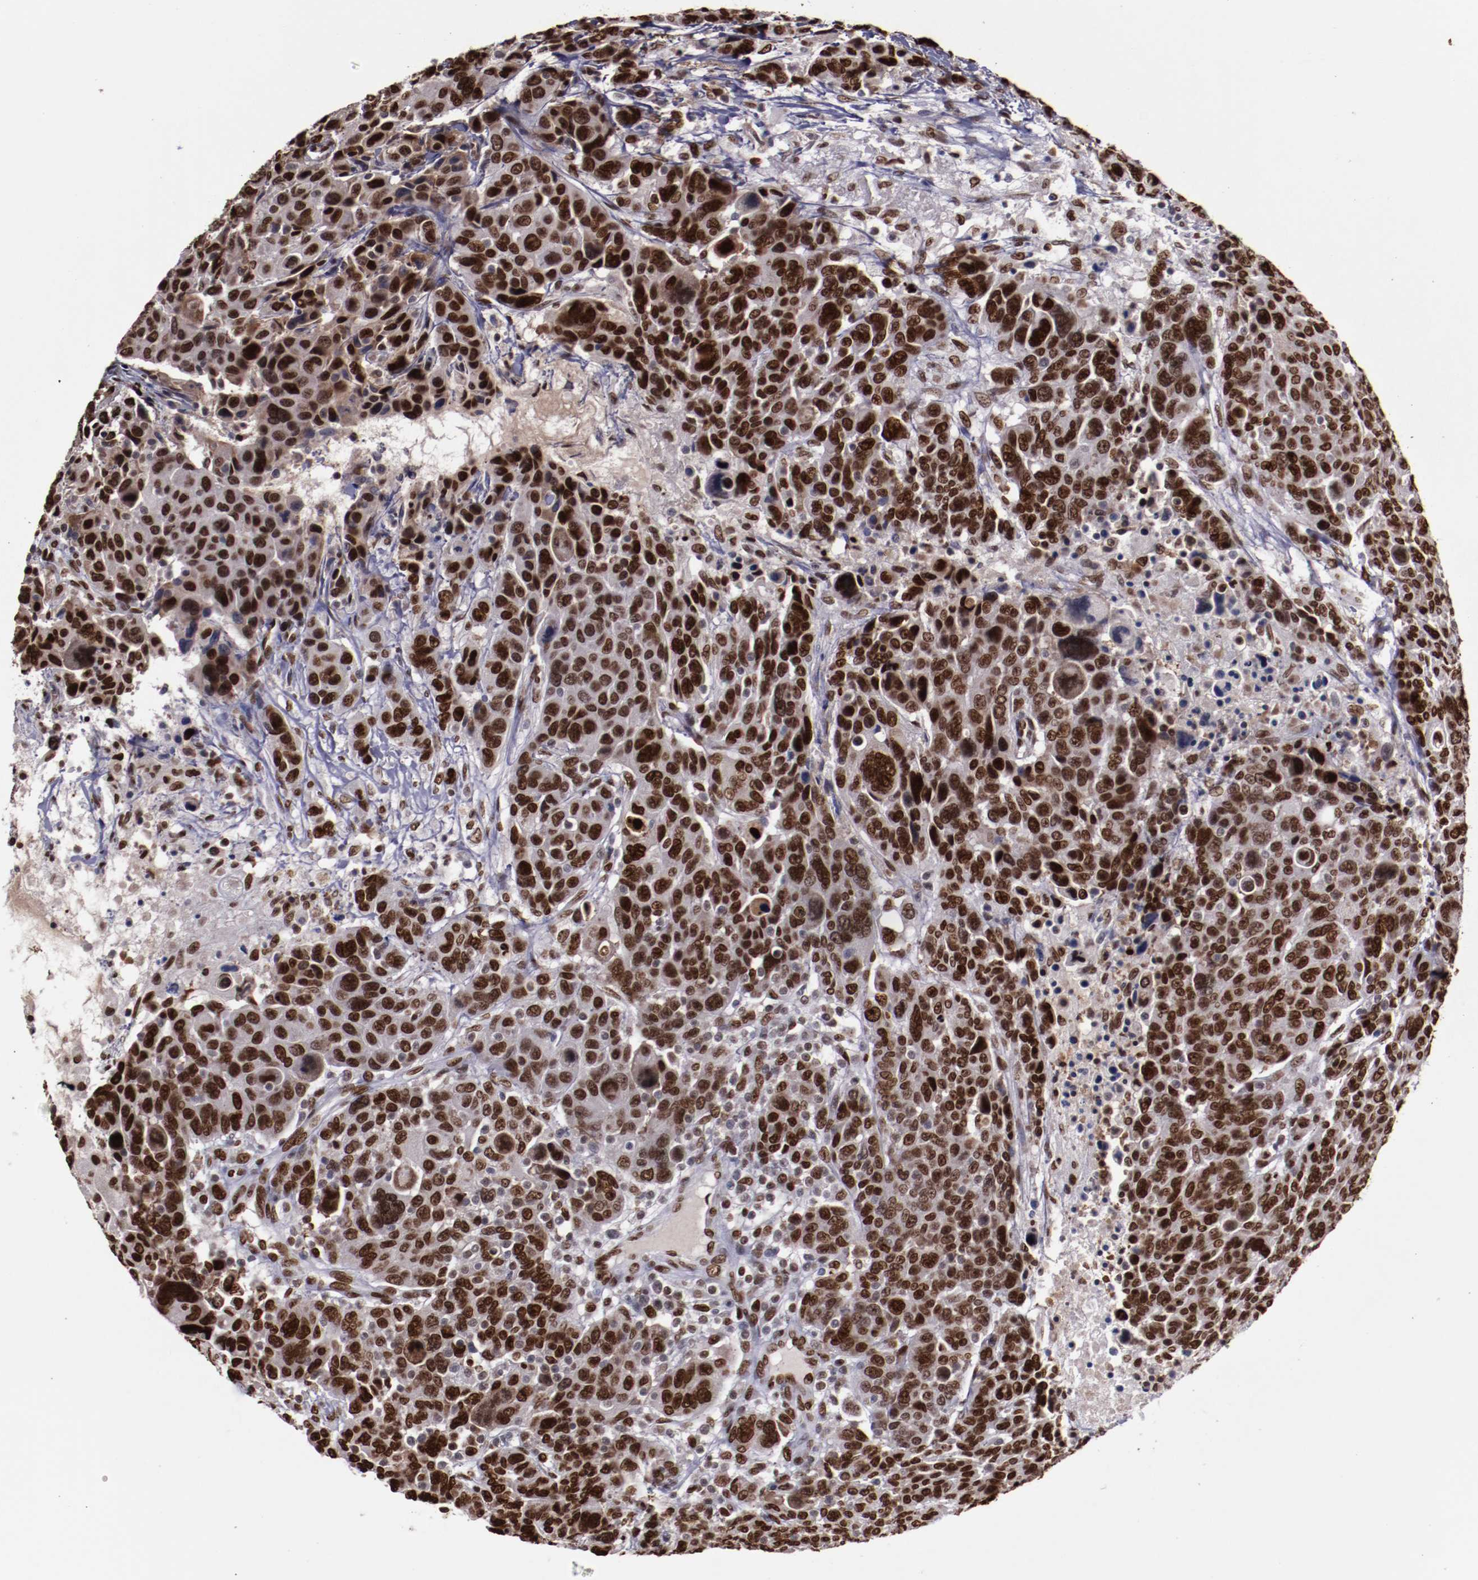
{"staining": {"intensity": "strong", "quantity": ">75%", "location": "nuclear"}, "tissue": "breast cancer", "cell_type": "Tumor cells", "image_type": "cancer", "snomed": [{"axis": "morphology", "description": "Duct carcinoma"}, {"axis": "topography", "description": "Breast"}], "caption": "Human breast cancer (invasive ductal carcinoma) stained with a brown dye reveals strong nuclear positive staining in approximately >75% of tumor cells.", "gene": "APEX1", "patient": {"sex": "female", "age": 37}}